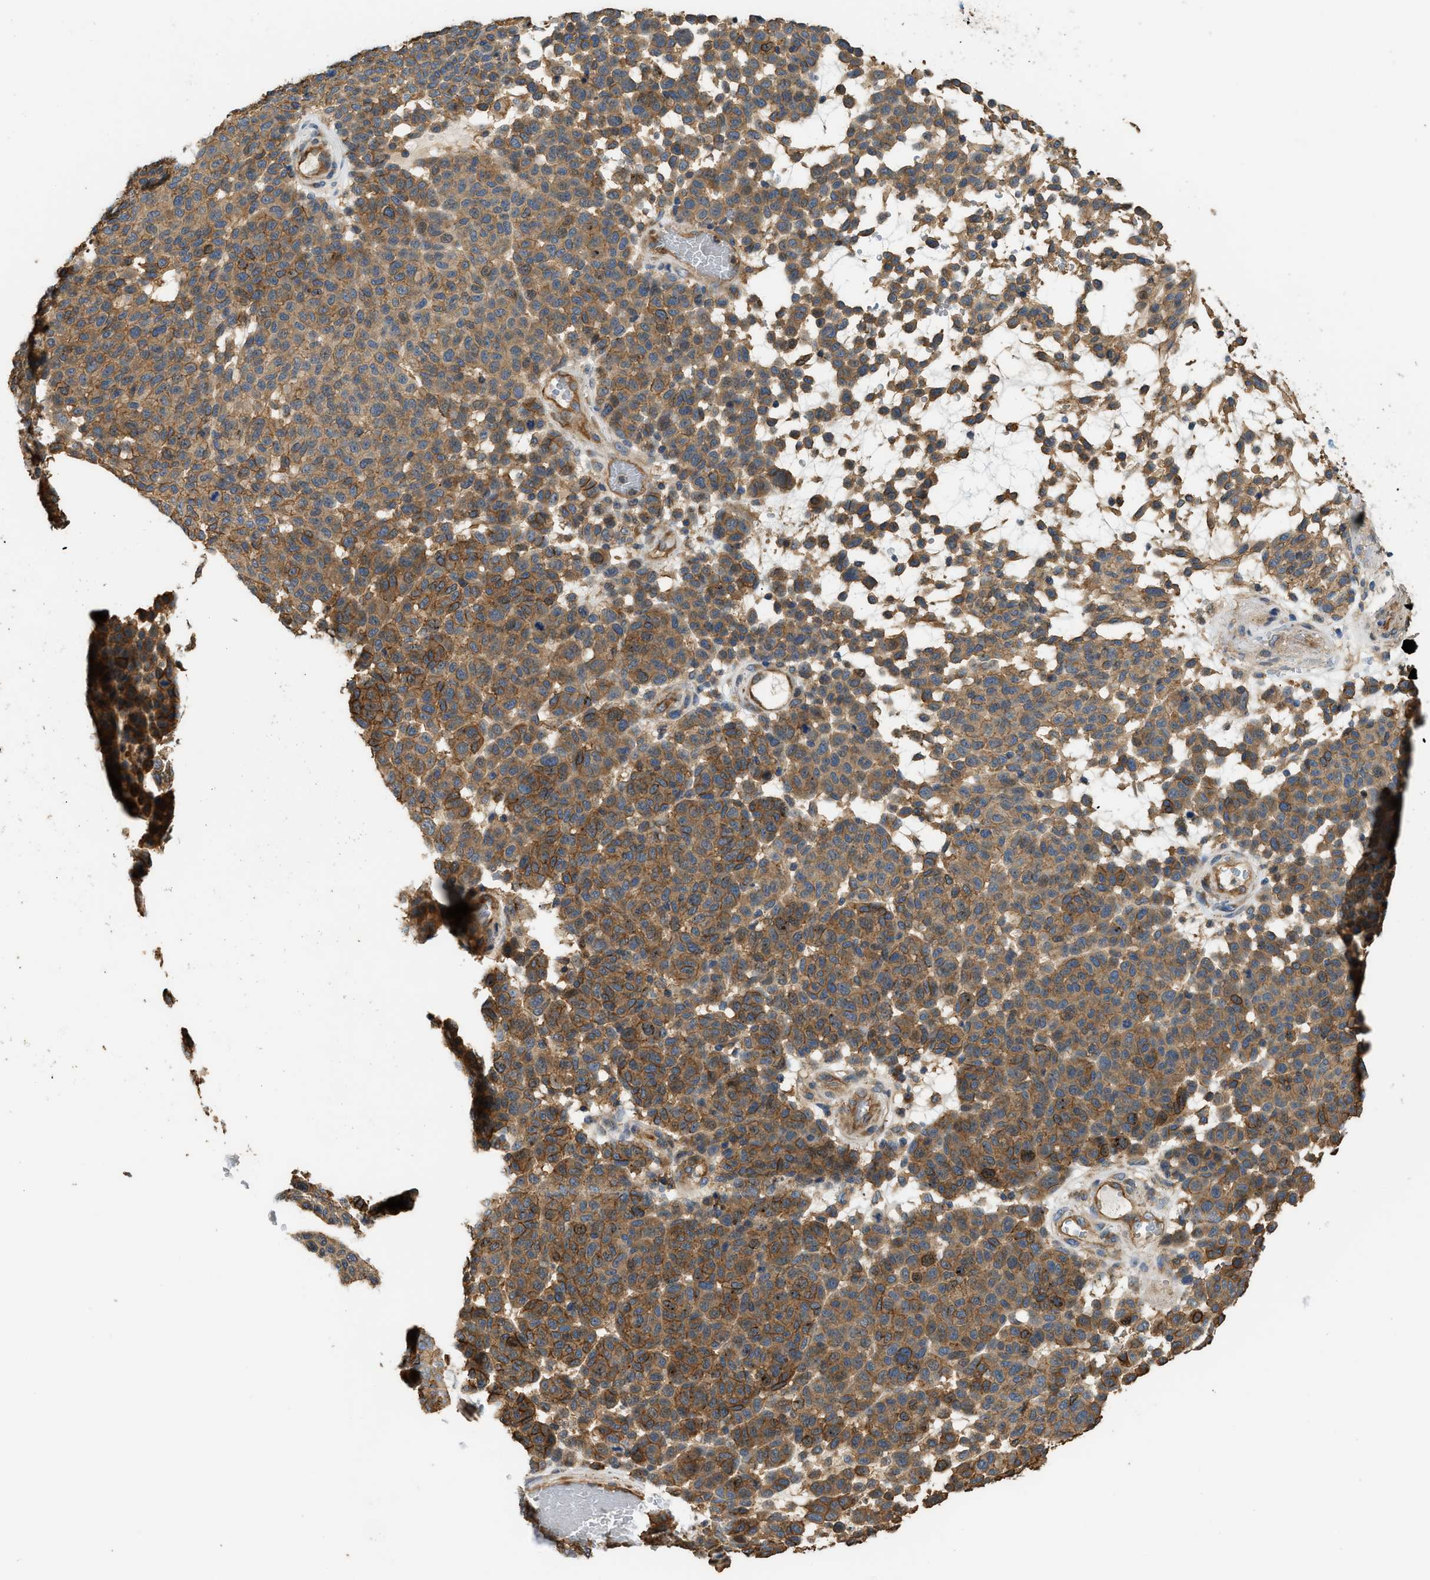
{"staining": {"intensity": "moderate", "quantity": ">75%", "location": "cytoplasmic/membranous"}, "tissue": "melanoma", "cell_type": "Tumor cells", "image_type": "cancer", "snomed": [{"axis": "morphology", "description": "Malignant melanoma, NOS"}, {"axis": "topography", "description": "Skin"}], "caption": "Malignant melanoma was stained to show a protein in brown. There is medium levels of moderate cytoplasmic/membranous positivity in about >75% of tumor cells.", "gene": "DDHD2", "patient": {"sex": "male", "age": 59}}